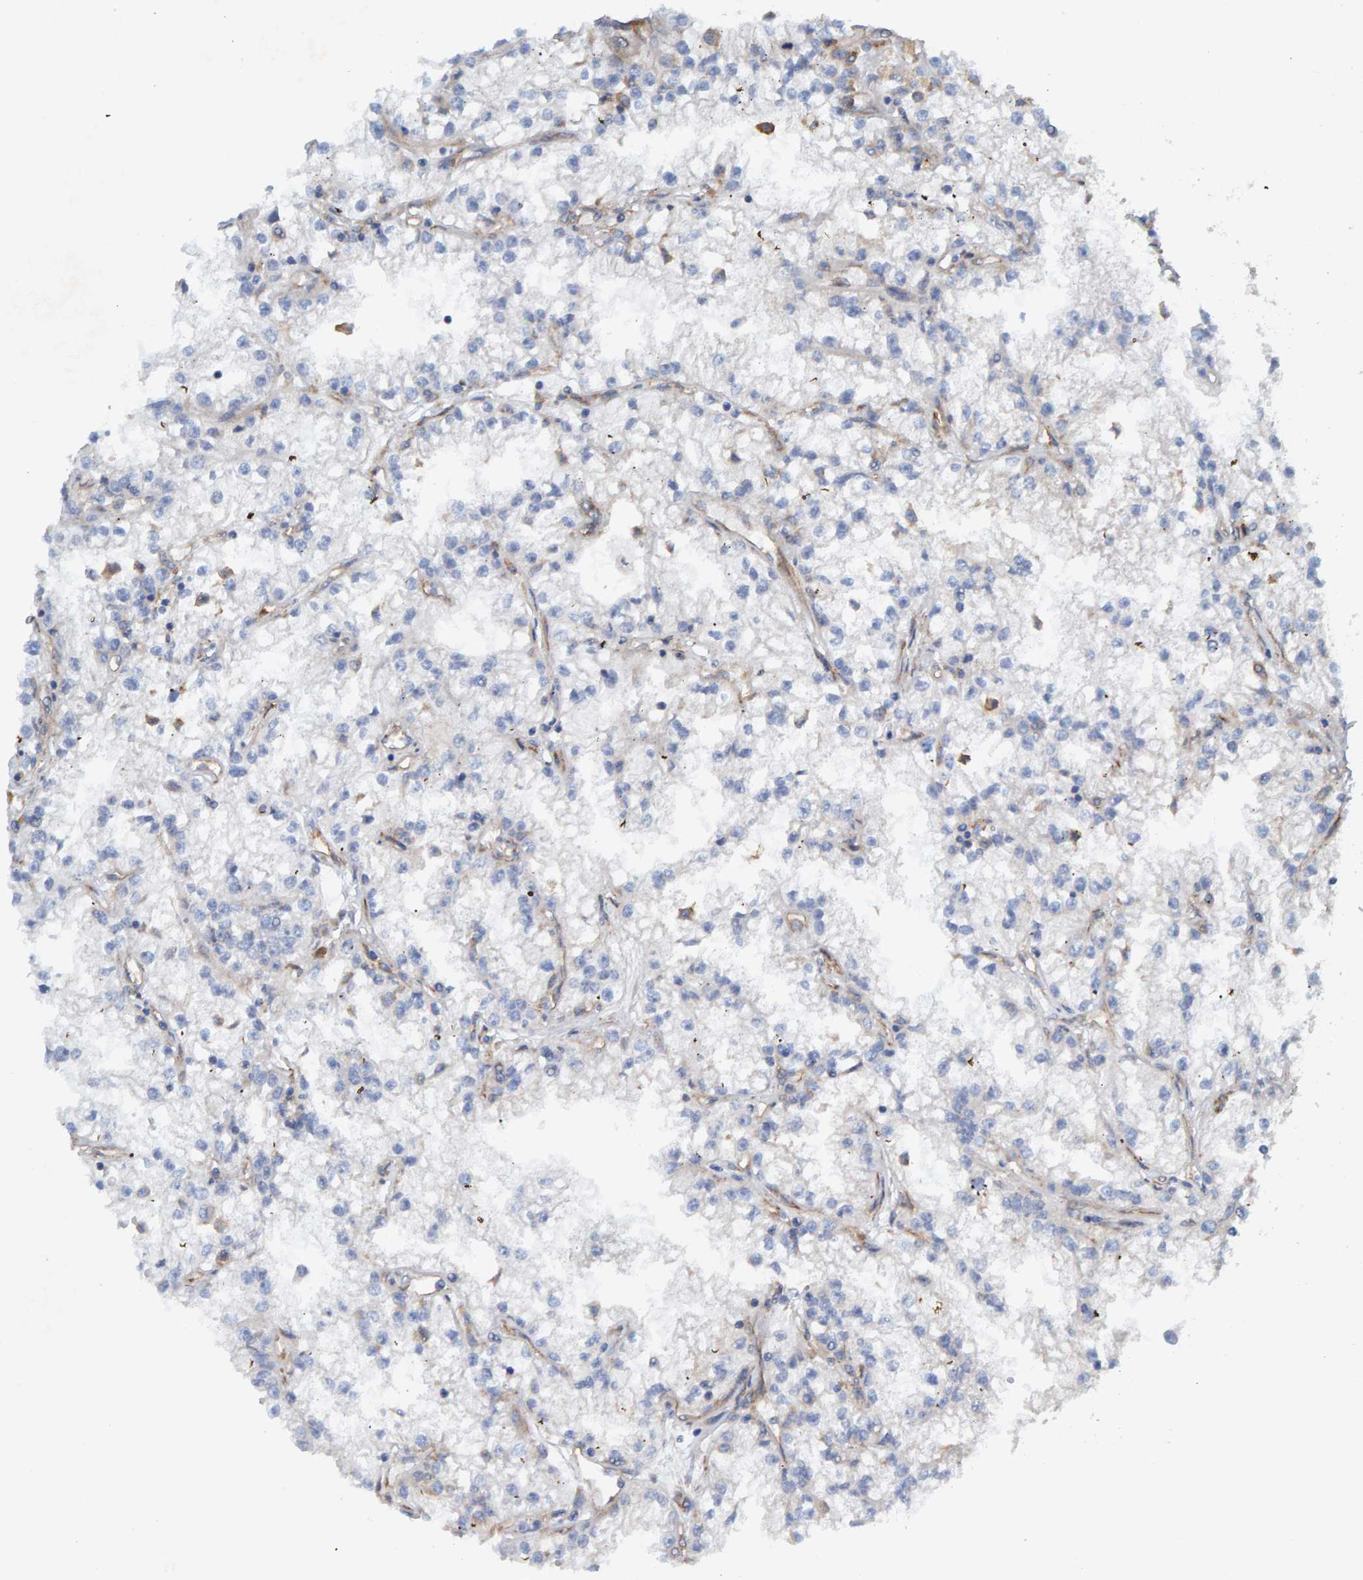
{"staining": {"intensity": "weak", "quantity": "<25%", "location": "cytoplasmic/membranous"}, "tissue": "renal cancer", "cell_type": "Tumor cells", "image_type": "cancer", "snomed": [{"axis": "morphology", "description": "Adenocarcinoma, NOS"}, {"axis": "topography", "description": "Kidney"}], "caption": "Photomicrograph shows no significant protein positivity in tumor cells of renal cancer (adenocarcinoma).", "gene": "MKLN1", "patient": {"sex": "male", "age": 56}}